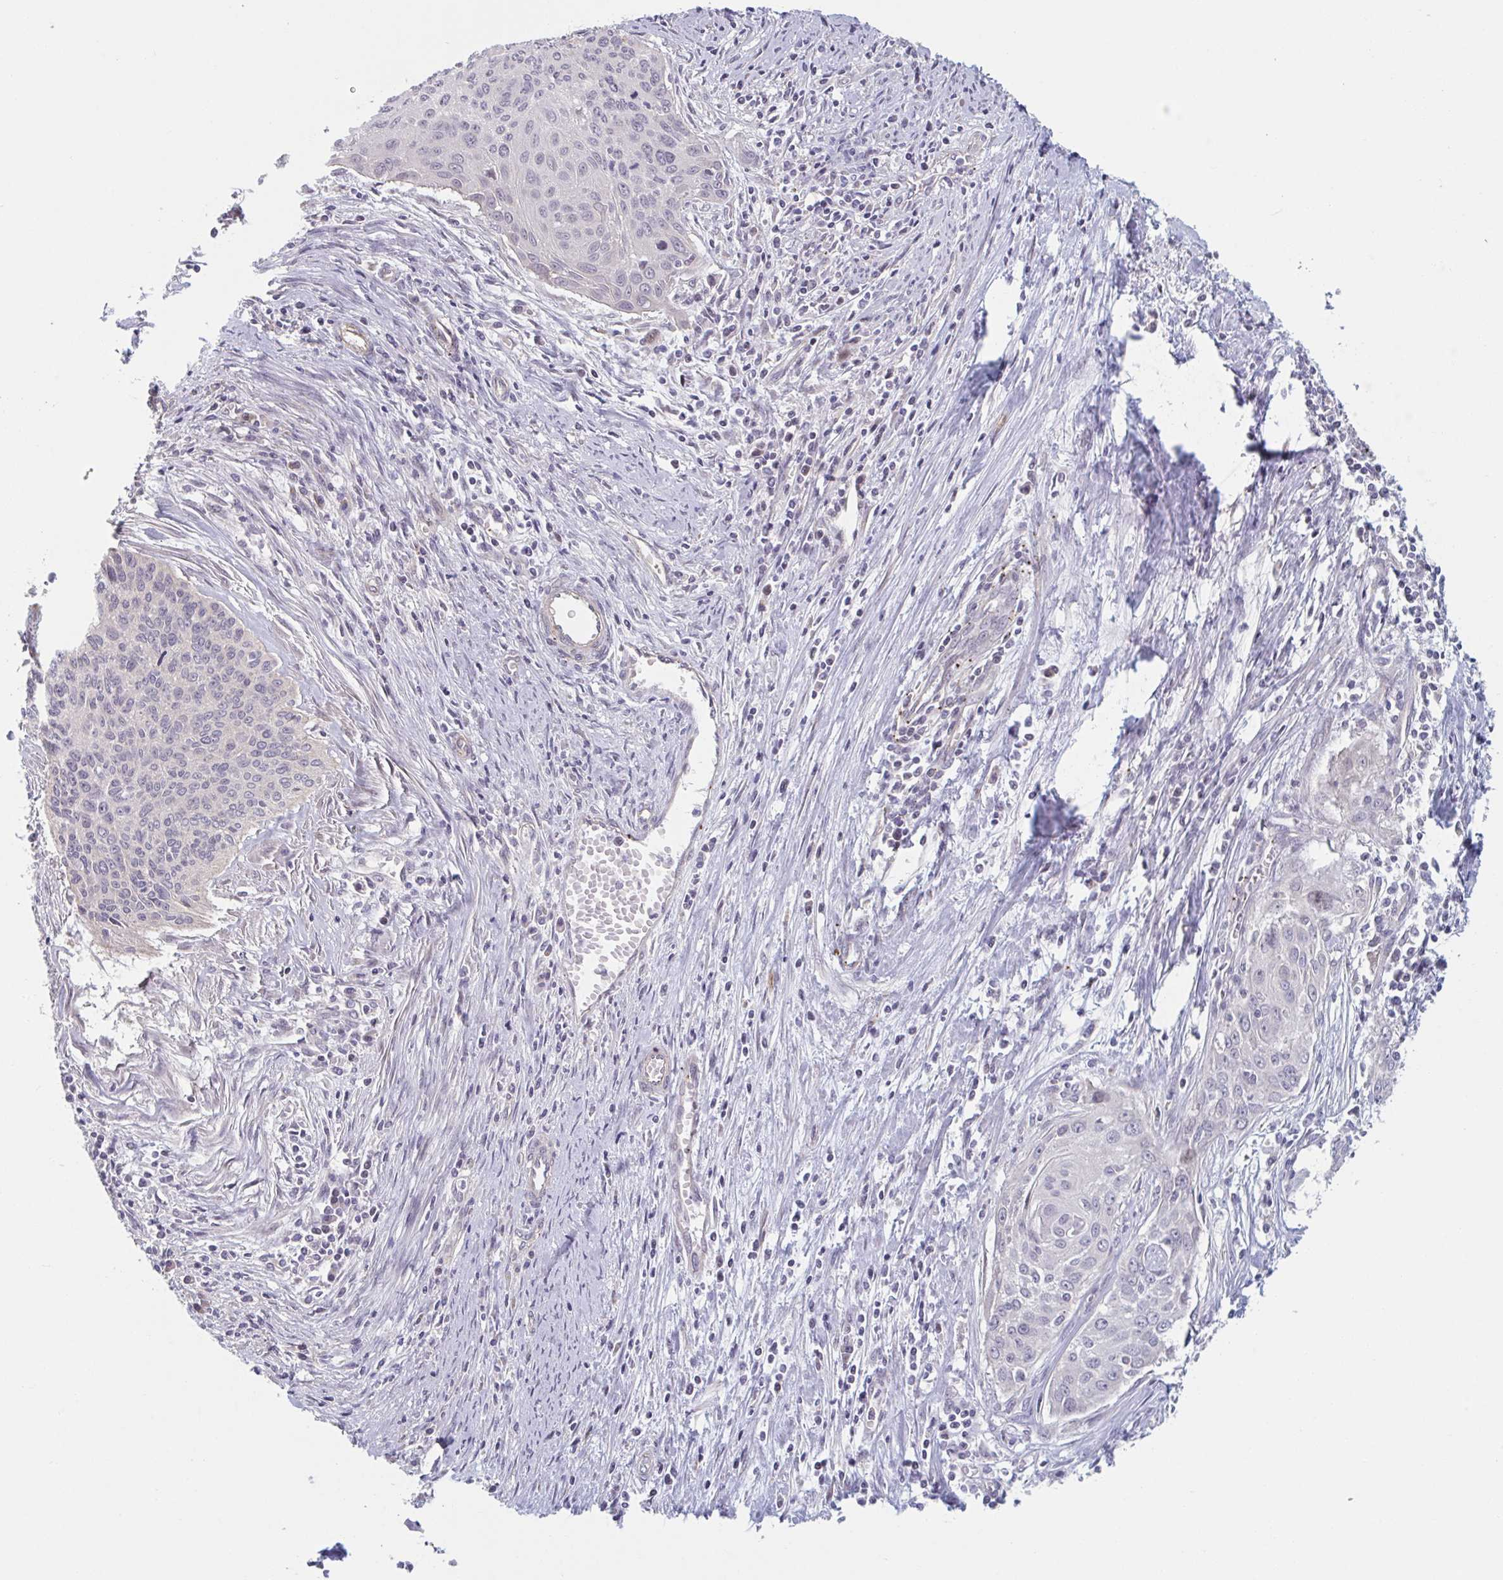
{"staining": {"intensity": "negative", "quantity": "none", "location": "none"}, "tissue": "cervical cancer", "cell_type": "Tumor cells", "image_type": "cancer", "snomed": [{"axis": "morphology", "description": "Squamous cell carcinoma, NOS"}, {"axis": "topography", "description": "Cervix"}], "caption": "A photomicrograph of human cervical cancer is negative for staining in tumor cells.", "gene": "TNFSF10", "patient": {"sex": "female", "age": 55}}